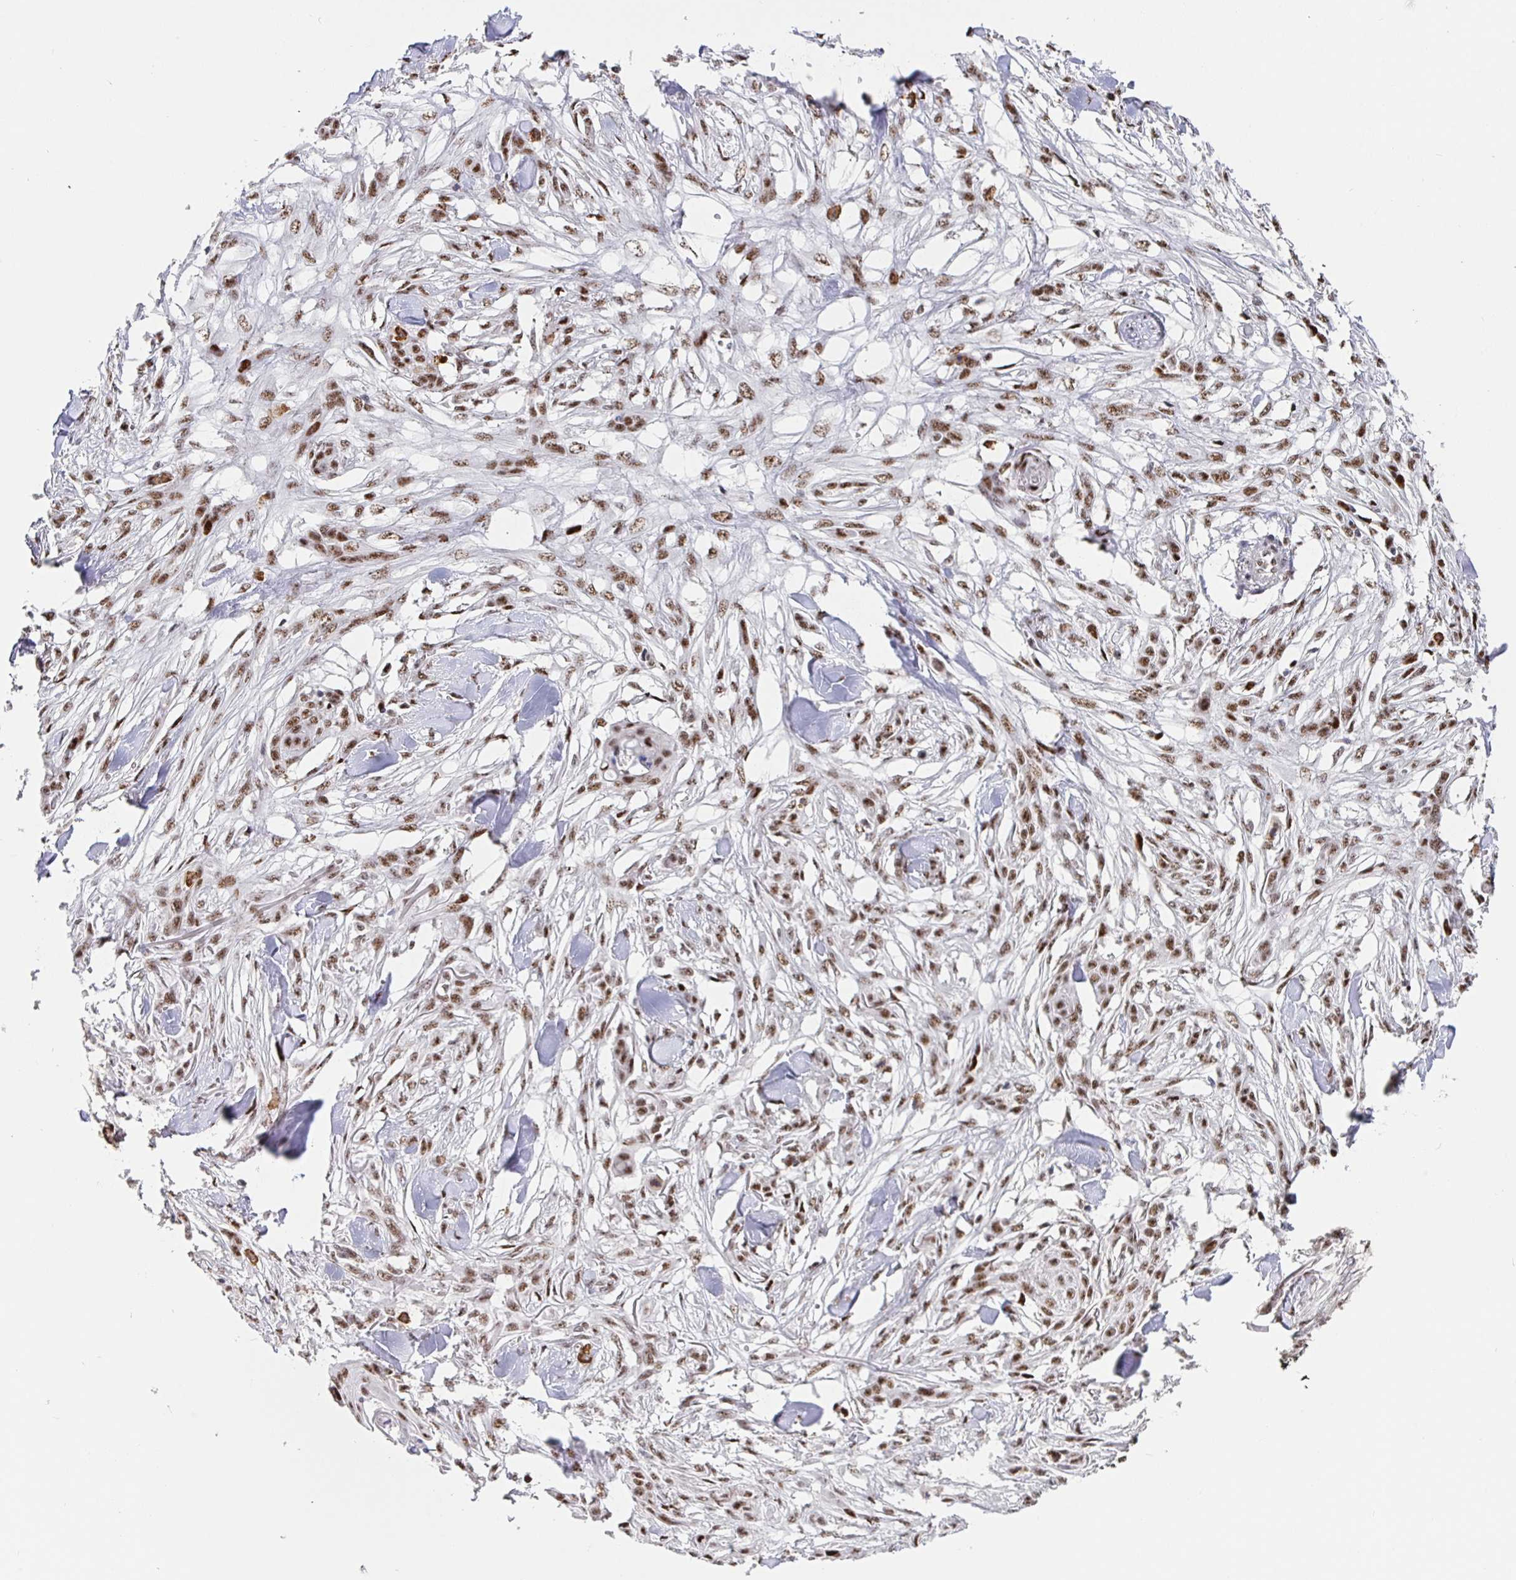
{"staining": {"intensity": "moderate", "quantity": ">75%", "location": "nuclear"}, "tissue": "skin cancer", "cell_type": "Tumor cells", "image_type": "cancer", "snomed": [{"axis": "morphology", "description": "Squamous cell carcinoma, NOS"}, {"axis": "topography", "description": "Skin"}], "caption": "There is medium levels of moderate nuclear positivity in tumor cells of skin cancer (squamous cell carcinoma), as demonstrated by immunohistochemical staining (brown color).", "gene": "SETD5", "patient": {"sex": "female", "age": 59}}